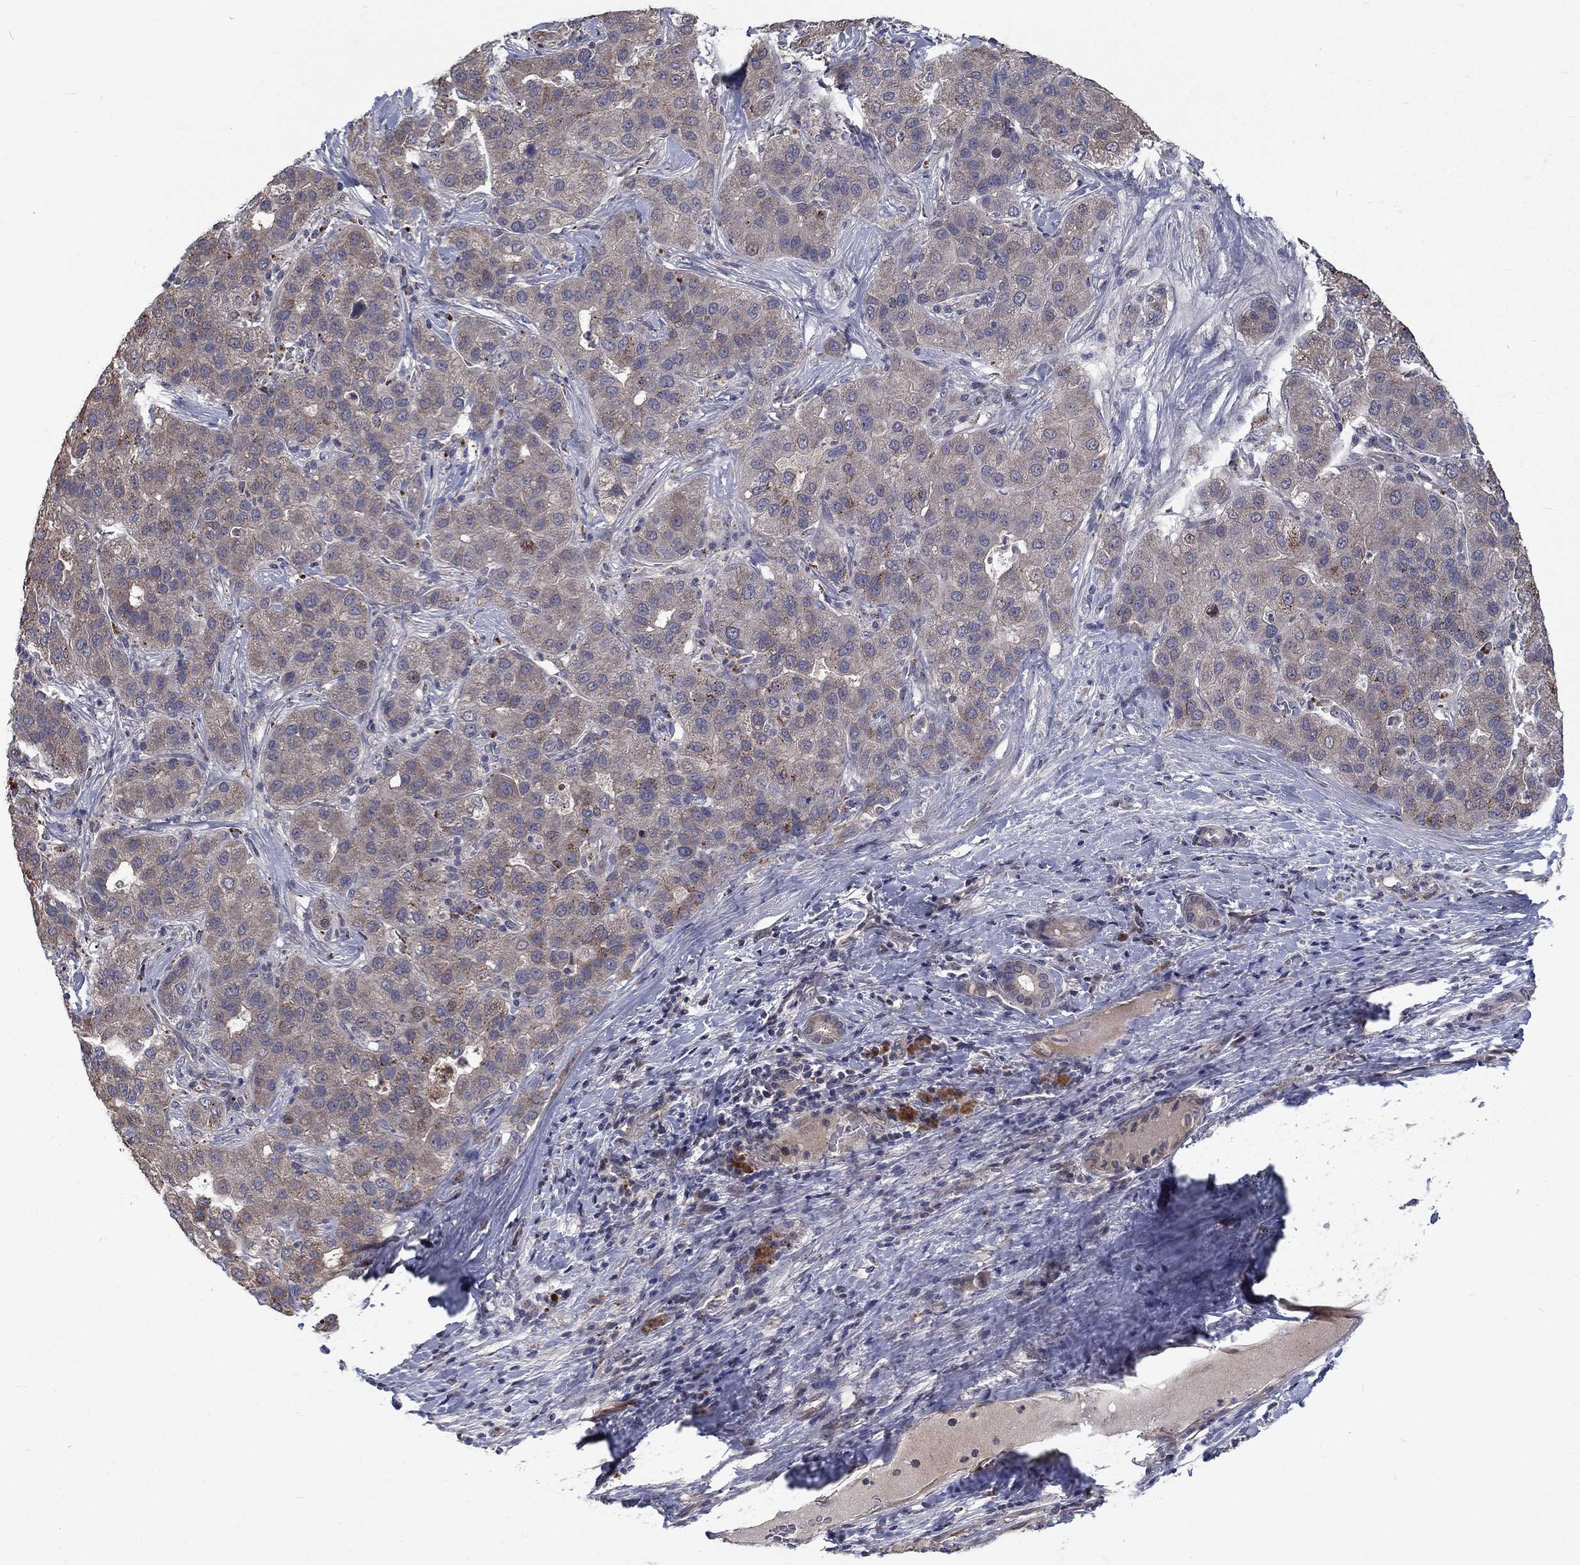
{"staining": {"intensity": "moderate", "quantity": "<25%", "location": "cytoplasmic/membranous"}, "tissue": "liver cancer", "cell_type": "Tumor cells", "image_type": "cancer", "snomed": [{"axis": "morphology", "description": "Carcinoma, Hepatocellular, NOS"}, {"axis": "topography", "description": "Liver"}], "caption": "Human hepatocellular carcinoma (liver) stained for a protein (brown) demonstrates moderate cytoplasmic/membranous positive positivity in about <25% of tumor cells.", "gene": "FAM3B", "patient": {"sex": "male", "age": 65}}